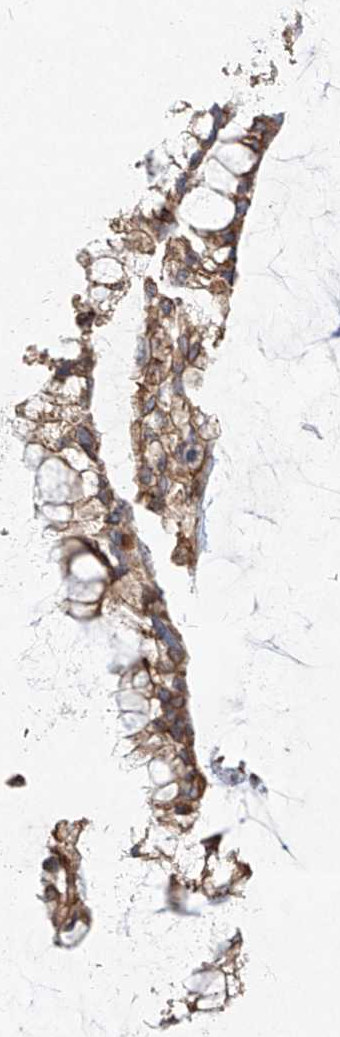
{"staining": {"intensity": "moderate", "quantity": ">75%", "location": "cytoplasmic/membranous"}, "tissue": "ovarian cancer", "cell_type": "Tumor cells", "image_type": "cancer", "snomed": [{"axis": "morphology", "description": "Cystadenocarcinoma, mucinous, NOS"}, {"axis": "topography", "description": "Ovary"}], "caption": "Immunohistochemistry (IHC) histopathology image of human mucinous cystadenocarcinoma (ovarian) stained for a protein (brown), which displays medium levels of moderate cytoplasmic/membranous positivity in about >75% of tumor cells.", "gene": "CD209", "patient": {"sex": "female", "age": 39}}